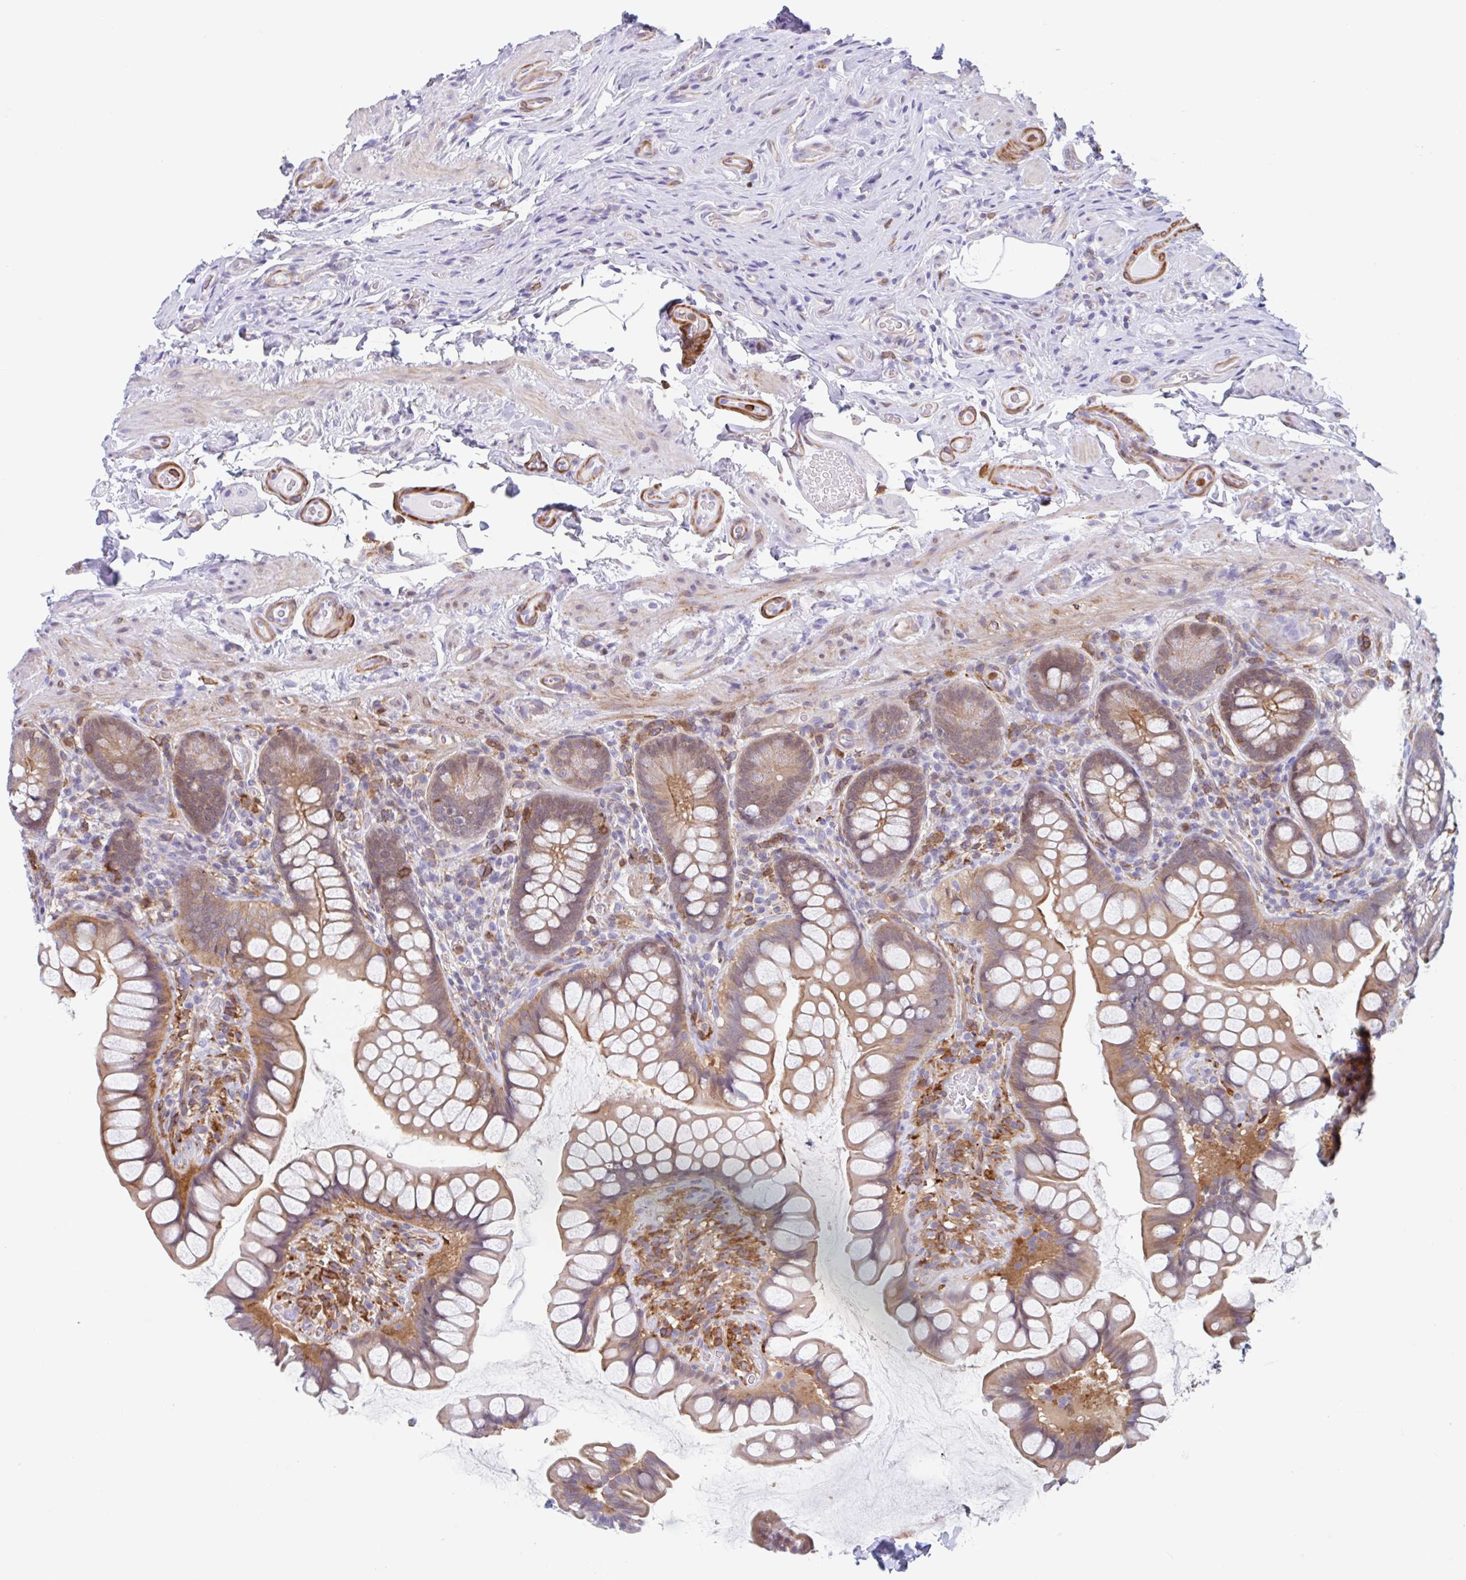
{"staining": {"intensity": "moderate", "quantity": ">75%", "location": "cytoplasmic/membranous"}, "tissue": "small intestine", "cell_type": "Glandular cells", "image_type": "normal", "snomed": [{"axis": "morphology", "description": "Normal tissue, NOS"}, {"axis": "topography", "description": "Small intestine"}], "caption": "A brown stain labels moderate cytoplasmic/membranous expression of a protein in glandular cells of unremarkable human small intestine.", "gene": "EFHD1", "patient": {"sex": "male", "age": 70}}